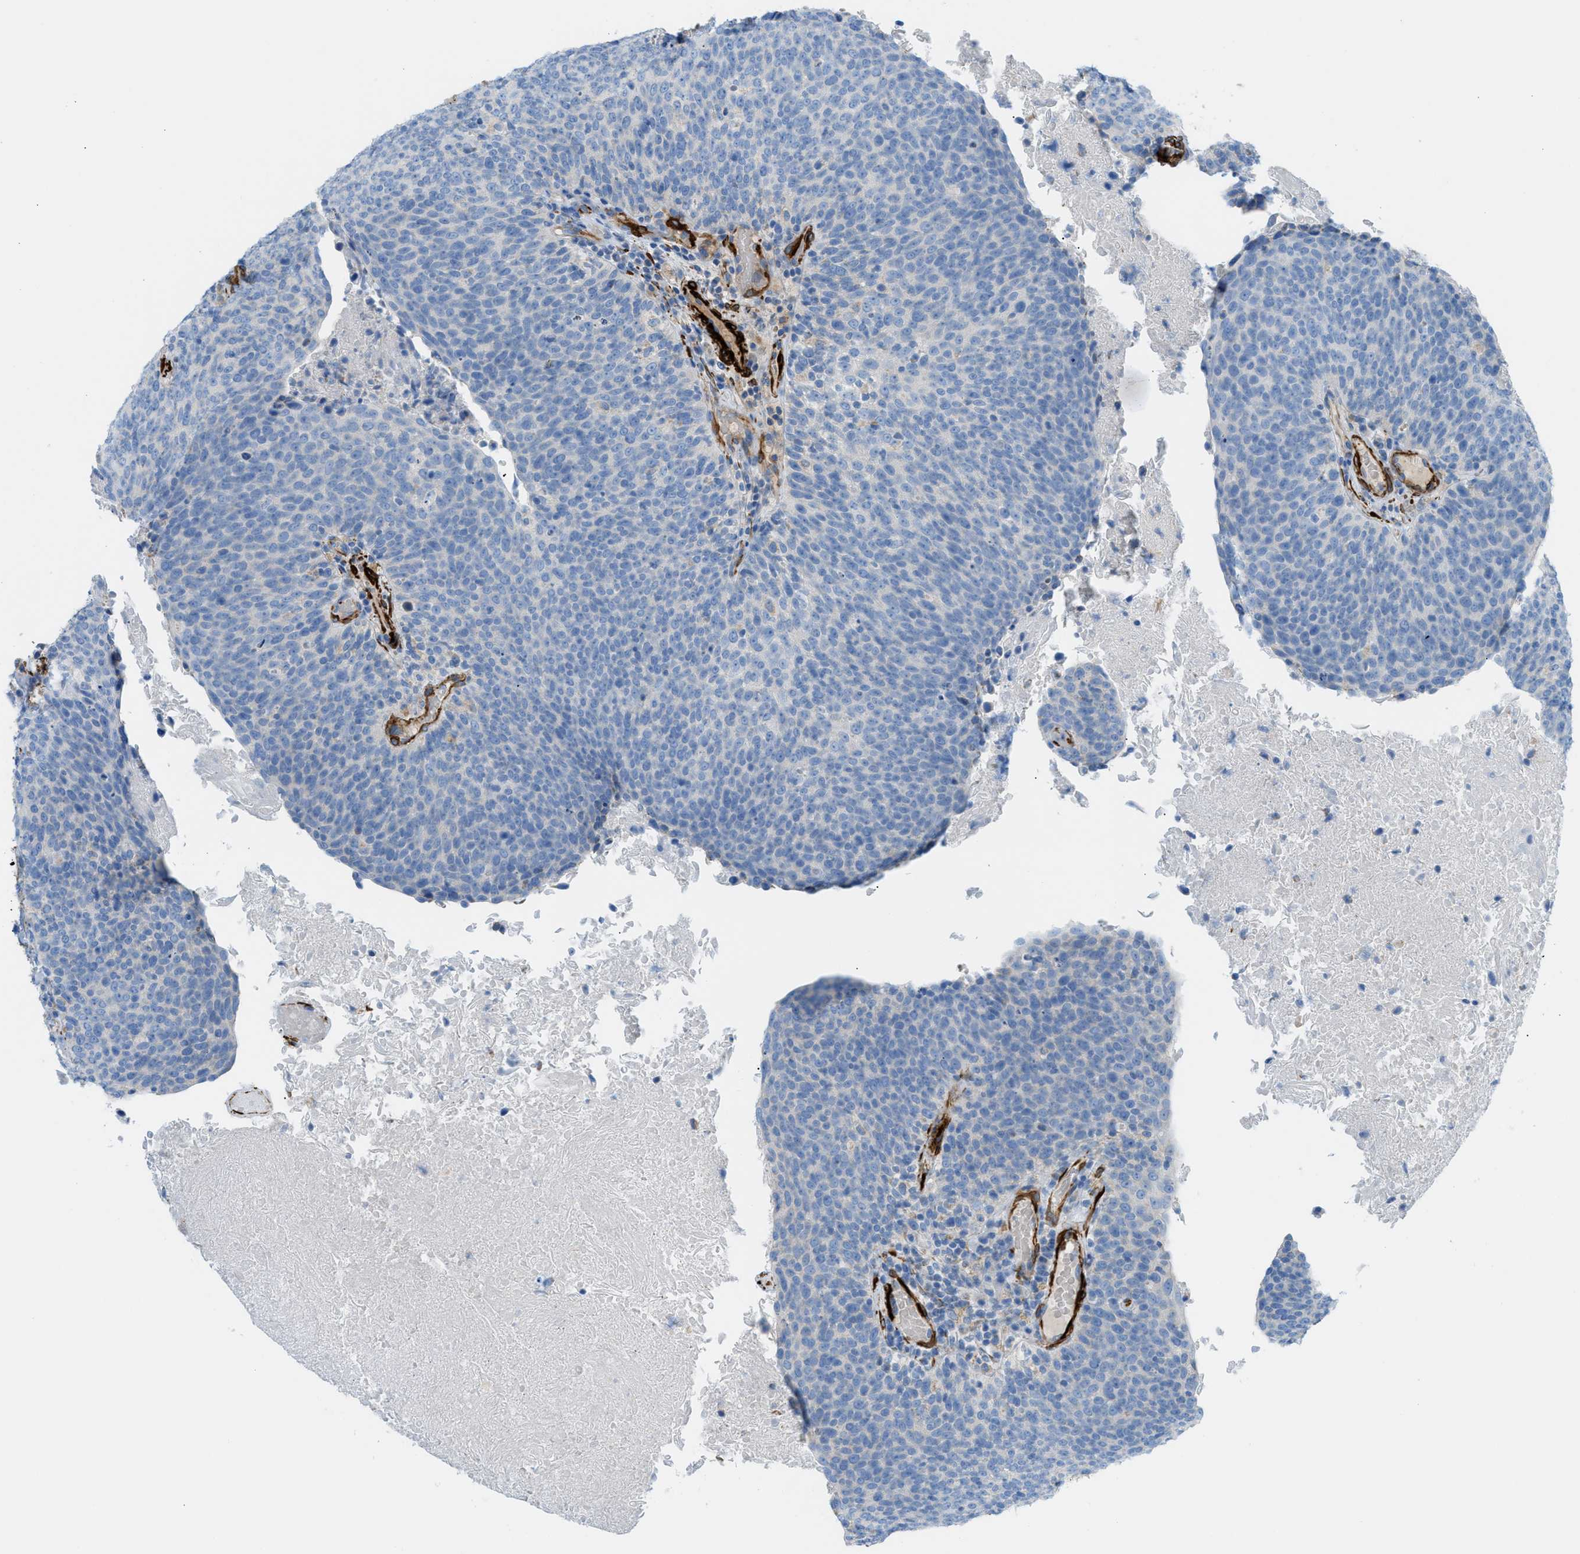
{"staining": {"intensity": "negative", "quantity": "none", "location": "none"}, "tissue": "head and neck cancer", "cell_type": "Tumor cells", "image_type": "cancer", "snomed": [{"axis": "morphology", "description": "Squamous cell carcinoma, NOS"}, {"axis": "morphology", "description": "Squamous cell carcinoma, metastatic, NOS"}, {"axis": "topography", "description": "Lymph node"}, {"axis": "topography", "description": "Head-Neck"}], "caption": "DAB immunohistochemical staining of human head and neck cancer (squamous cell carcinoma) exhibits no significant staining in tumor cells.", "gene": "MYH11", "patient": {"sex": "male", "age": 62}}